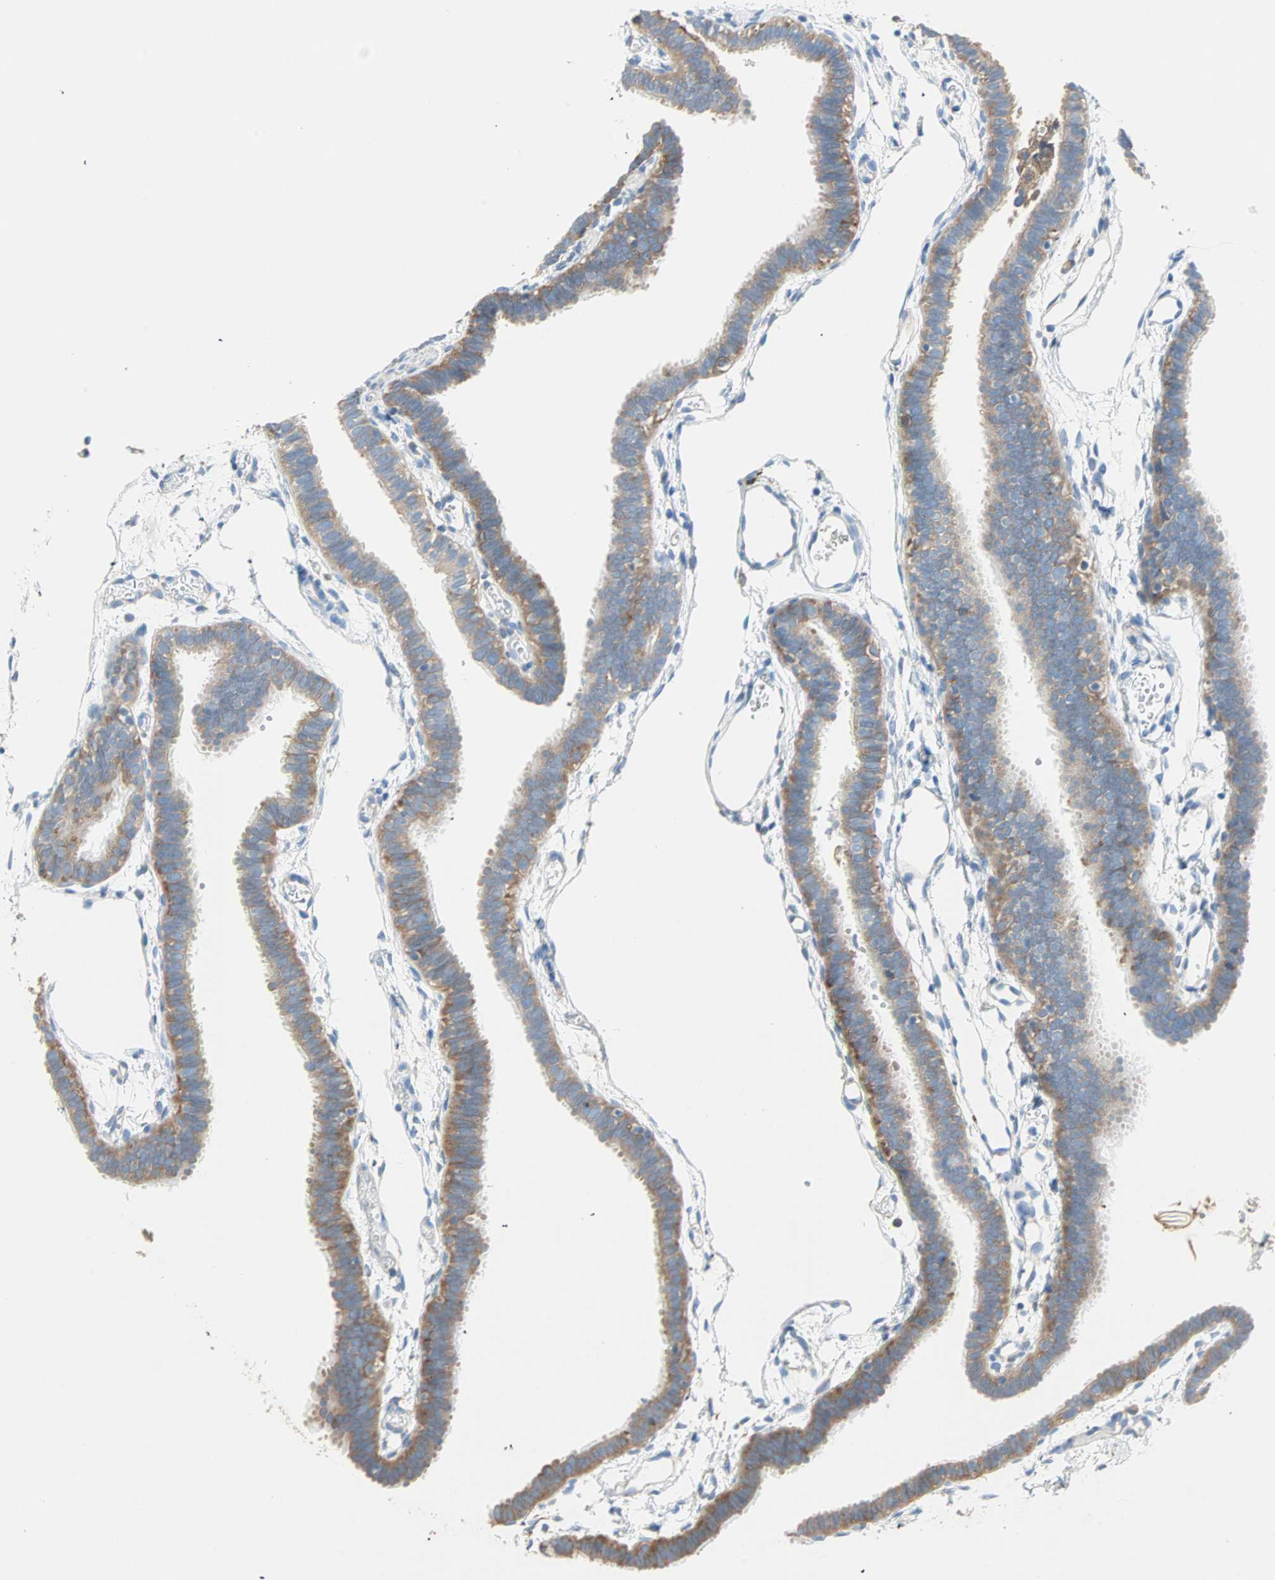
{"staining": {"intensity": "moderate", "quantity": ">75%", "location": "cytoplasmic/membranous"}, "tissue": "fallopian tube", "cell_type": "Glandular cells", "image_type": "normal", "snomed": [{"axis": "morphology", "description": "Normal tissue, NOS"}, {"axis": "topography", "description": "Fallopian tube"}], "caption": "Protein staining exhibits moderate cytoplasmic/membranous staining in about >75% of glandular cells in unremarkable fallopian tube.", "gene": "PLCXD1", "patient": {"sex": "female", "age": 29}}